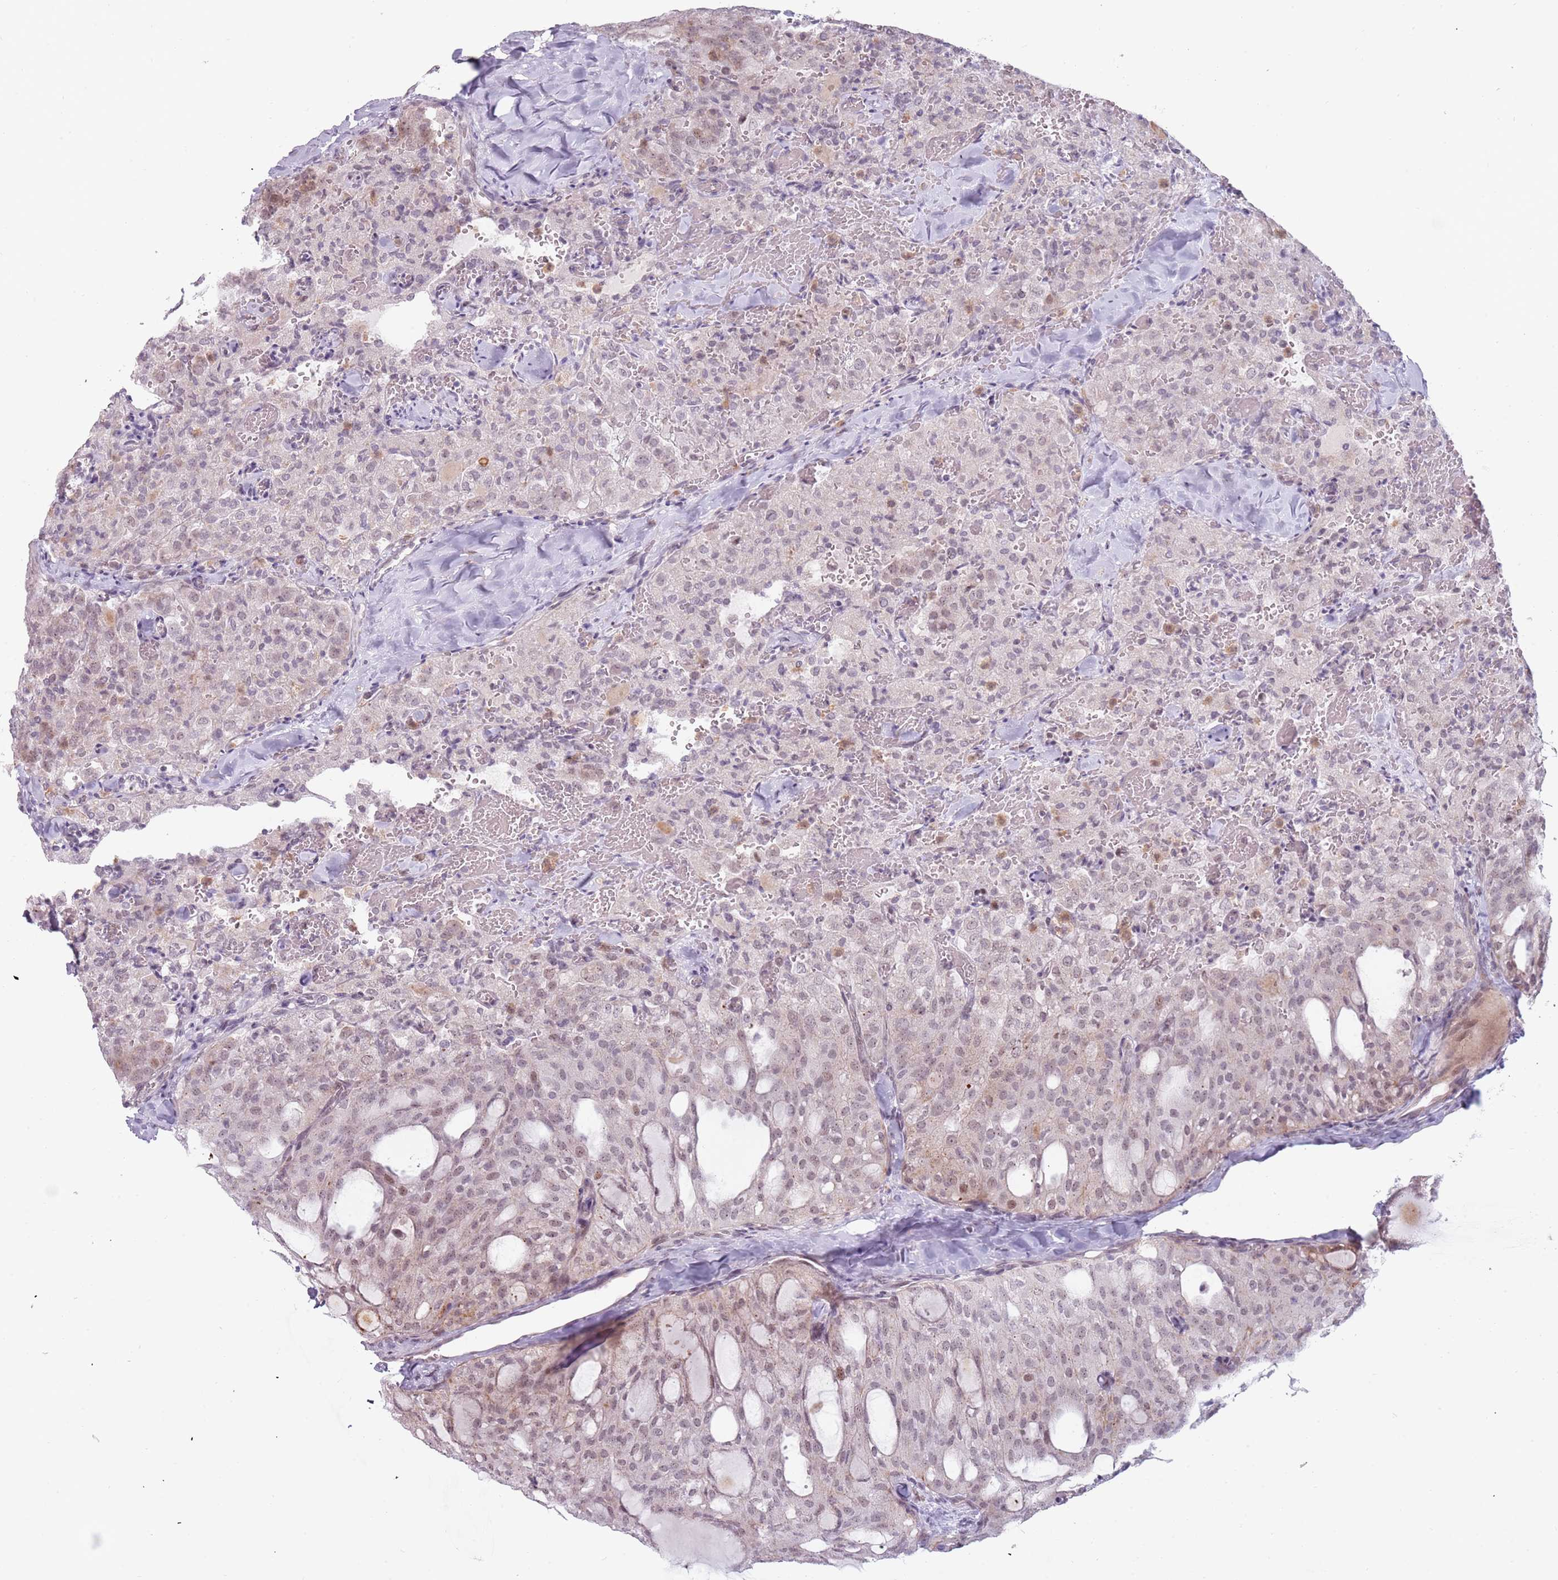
{"staining": {"intensity": "weak", "quantity": "25%-75%", "location": "nuclear"}, "tissue": "thyroid cancer", "cell_type": "Tumor cells", "image_type": "cancer", "snomed": [{"axis": "morphology", "description": "Follicular adenoma carcinoma, NOS"}, {"axis": "topography", "description": "Thyroid gland"}], "caption": "Immunohistochemistry (IHC) (DAB (3,3'-diaminobenzidine)) staining of follicular adenoma carcinoma (thyroid) displays weak nuclear protein positivity in approximately 25%-75% of tumor cells.", "gene": "REXO4", "patient": {"sex": "male", "age": 75}}